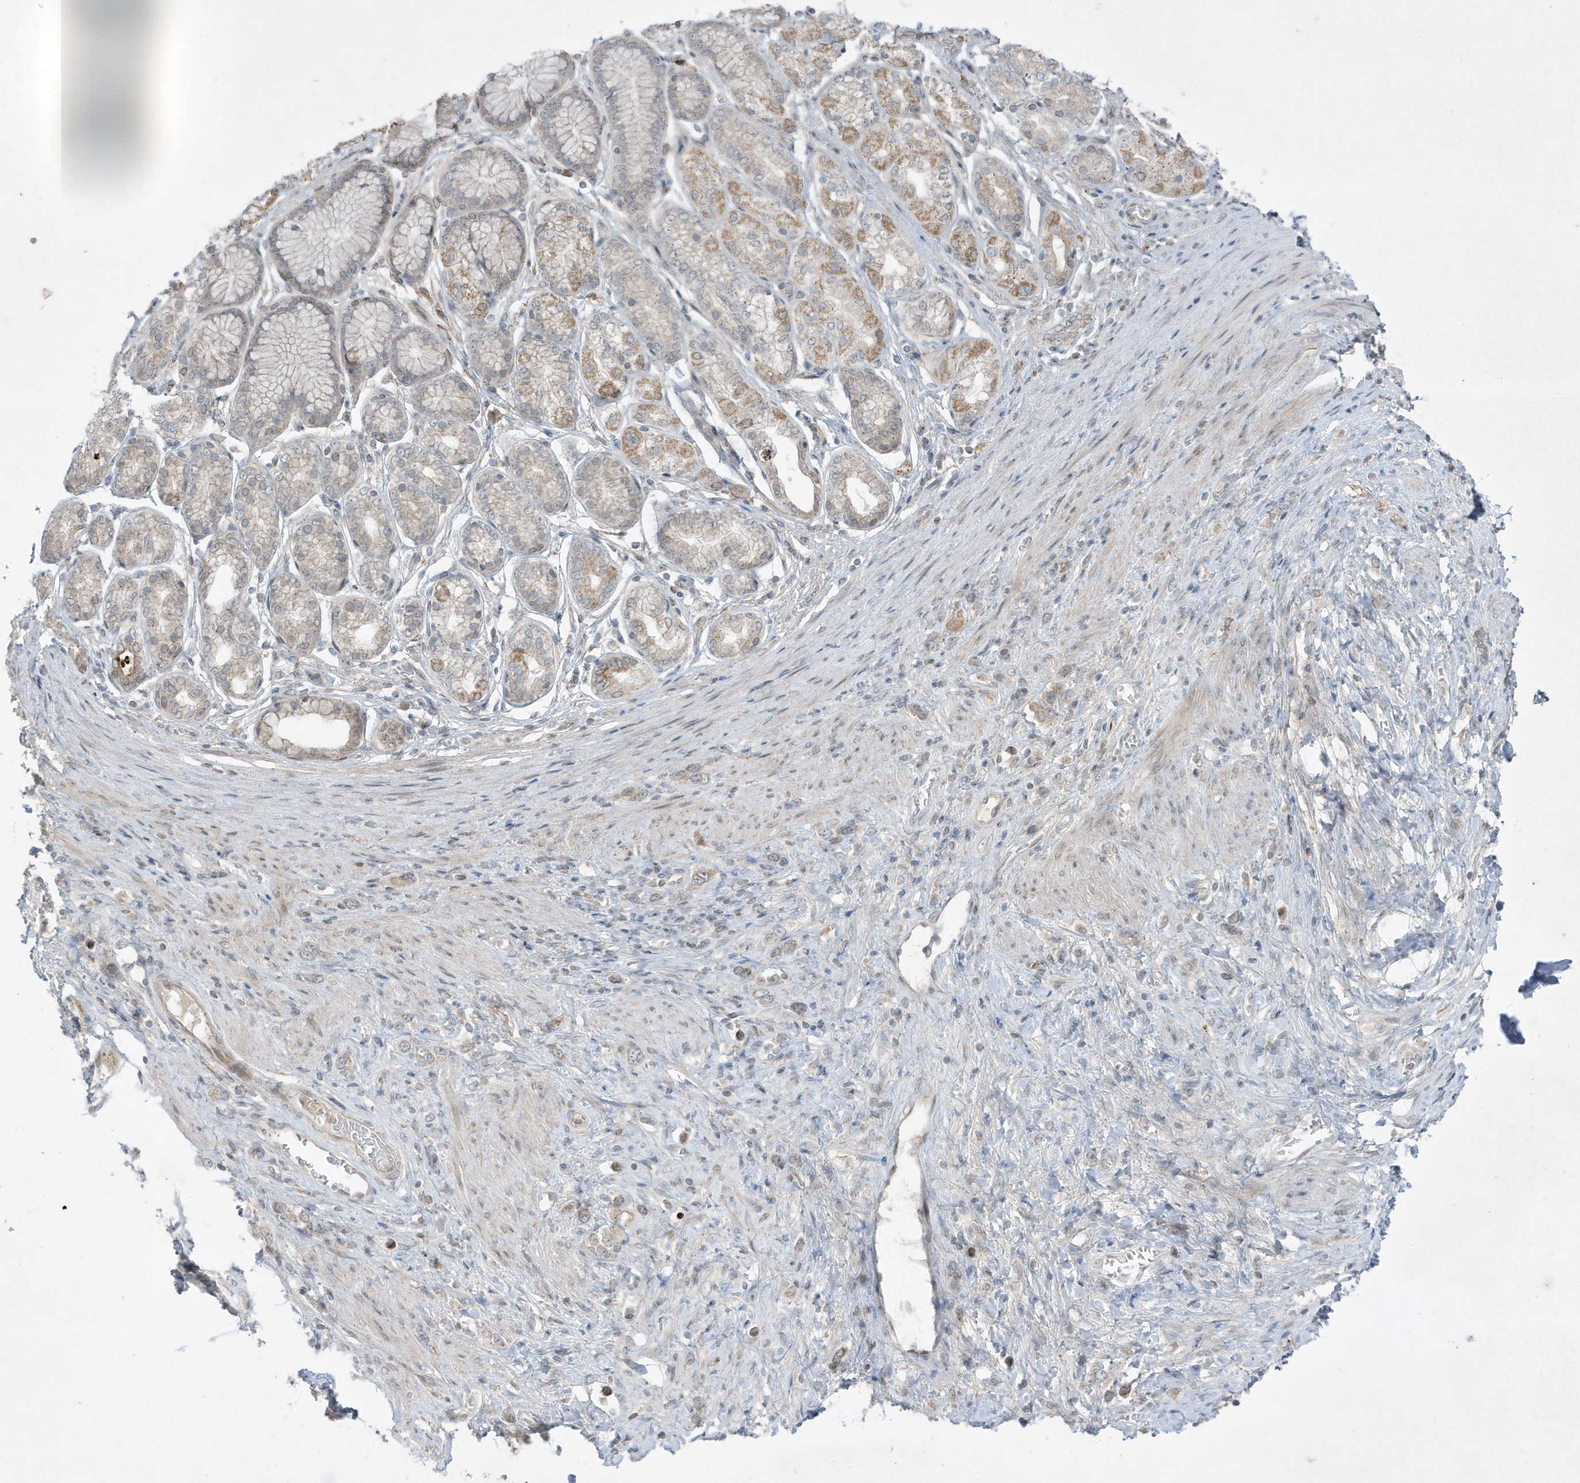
{"staining": {"intensity": "moderate", "quantity": ">75%", "location": "cytoplasmic/membranous"}, "tissue": "stomach cancer", "cell_type": "Tumor cells", "image_type": "cancer", "snomed": [{"axis": "morphology", "description": "Normal tissue, NOS"}, {"axis": "morphology", "description": "Adenocarcinoma, NOS"}, {"axis": "topography", "description": "Stomach, upper"}, {"axis": "topography", "description": "Stomach"}], "caption": "The image reveals staining of stomach adenocarcinoma, revealing moderate cytoplasmic/membranous protein expression (brown color) within tumor cells.", "gene": "FNDC1", "patient": {"sex": "female", "age": 65}}